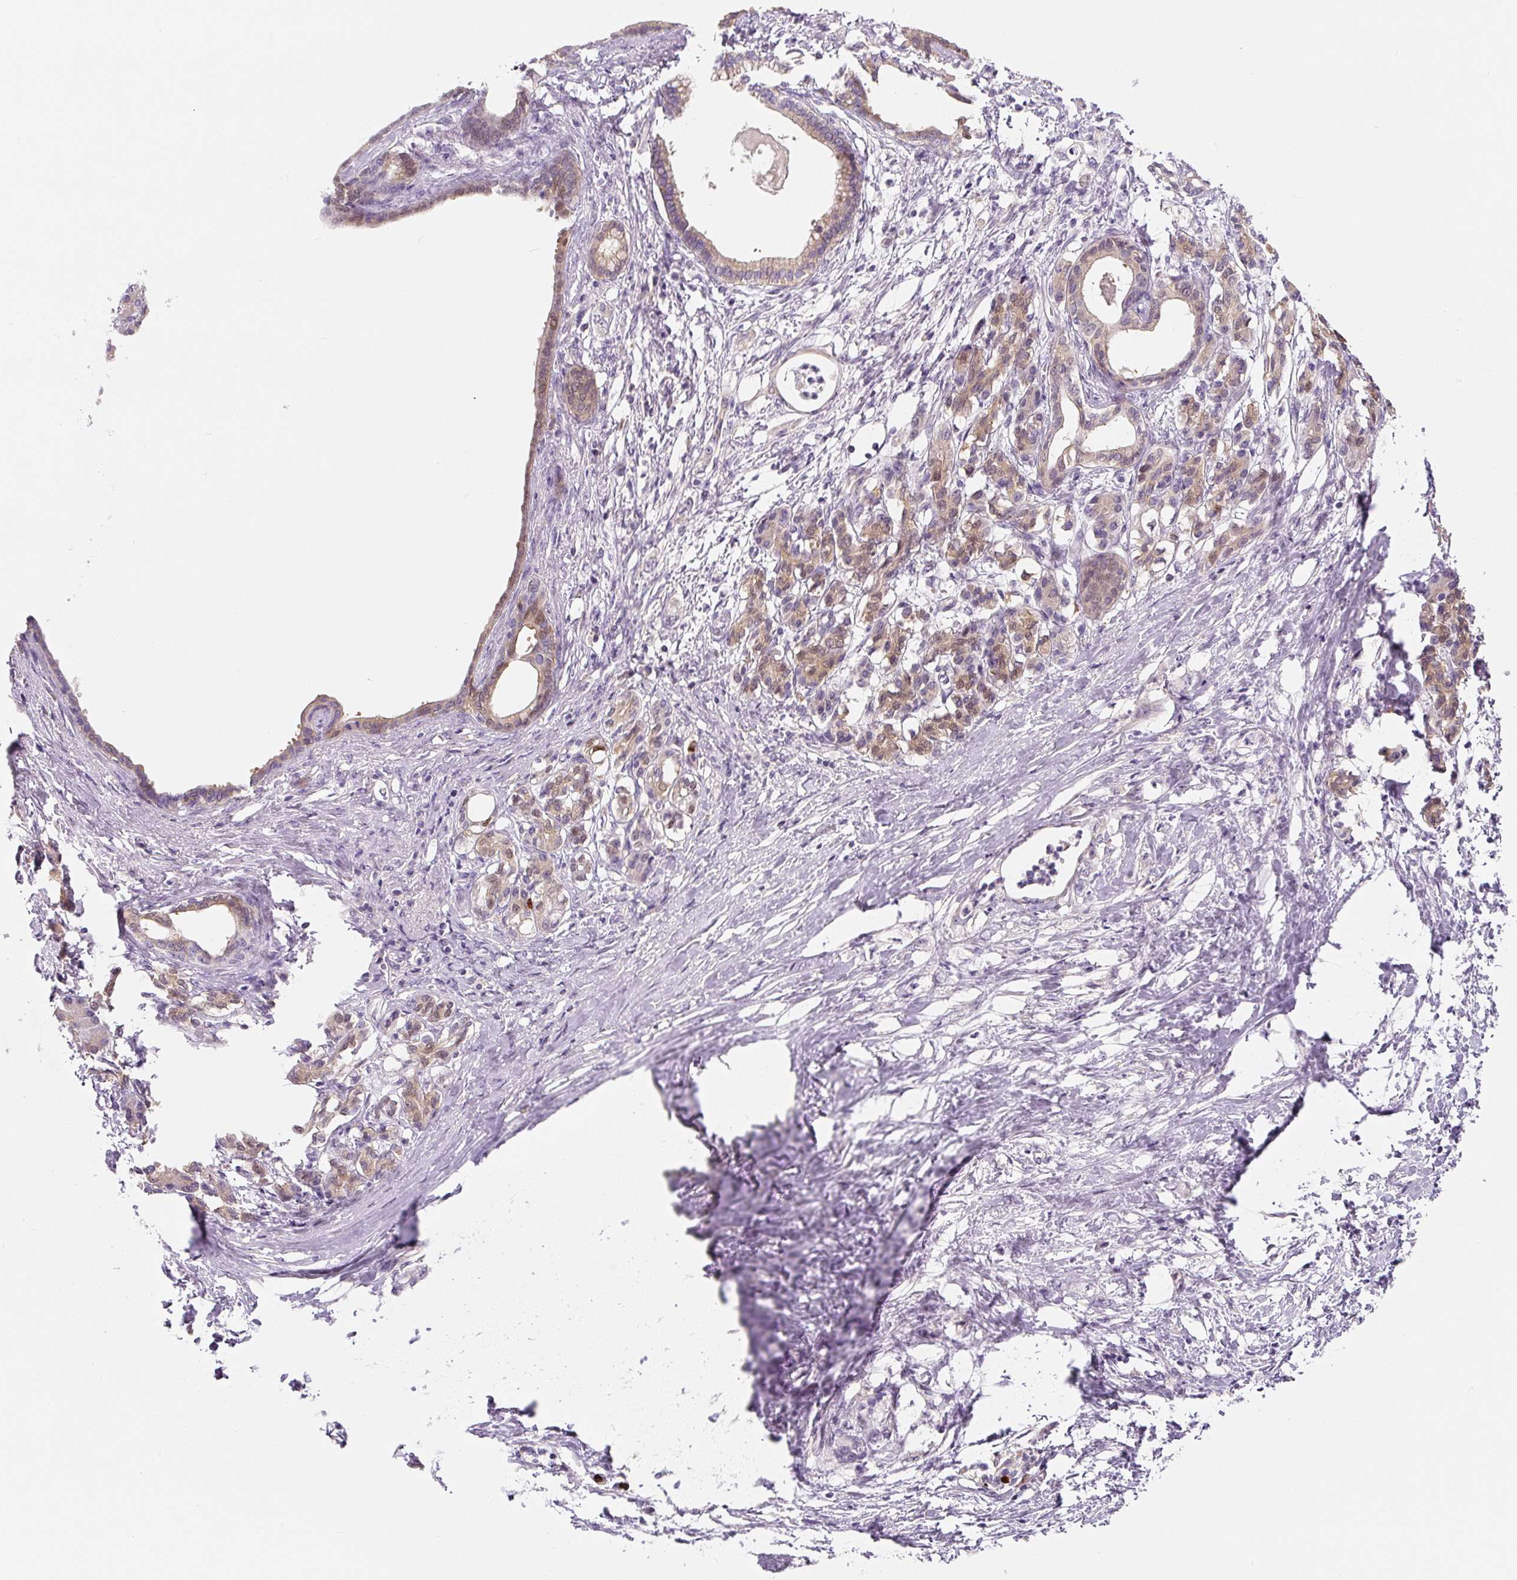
{"staining": {"intensity": "moderate", "quantity": "25%-75%", "location": "nuclear"}, "tissue": "pancreatic cancer", "cell_type": "Tumor cells", "image_type": "cancer", "snomed": [{"axis": "morphology", "description": "Adenocarcinoma, NOS"}, {"axis": "topography", "description": "Pancreas"}], "caption": "There is medium levels of moderate nuclear expression in tumor cells of adenocarcinoma (pancreatic), as demonstrated by immunohistochemical staining (brown color).", "gene": "PWWP3B", "patient": {"sex": "female", "age": 55}}